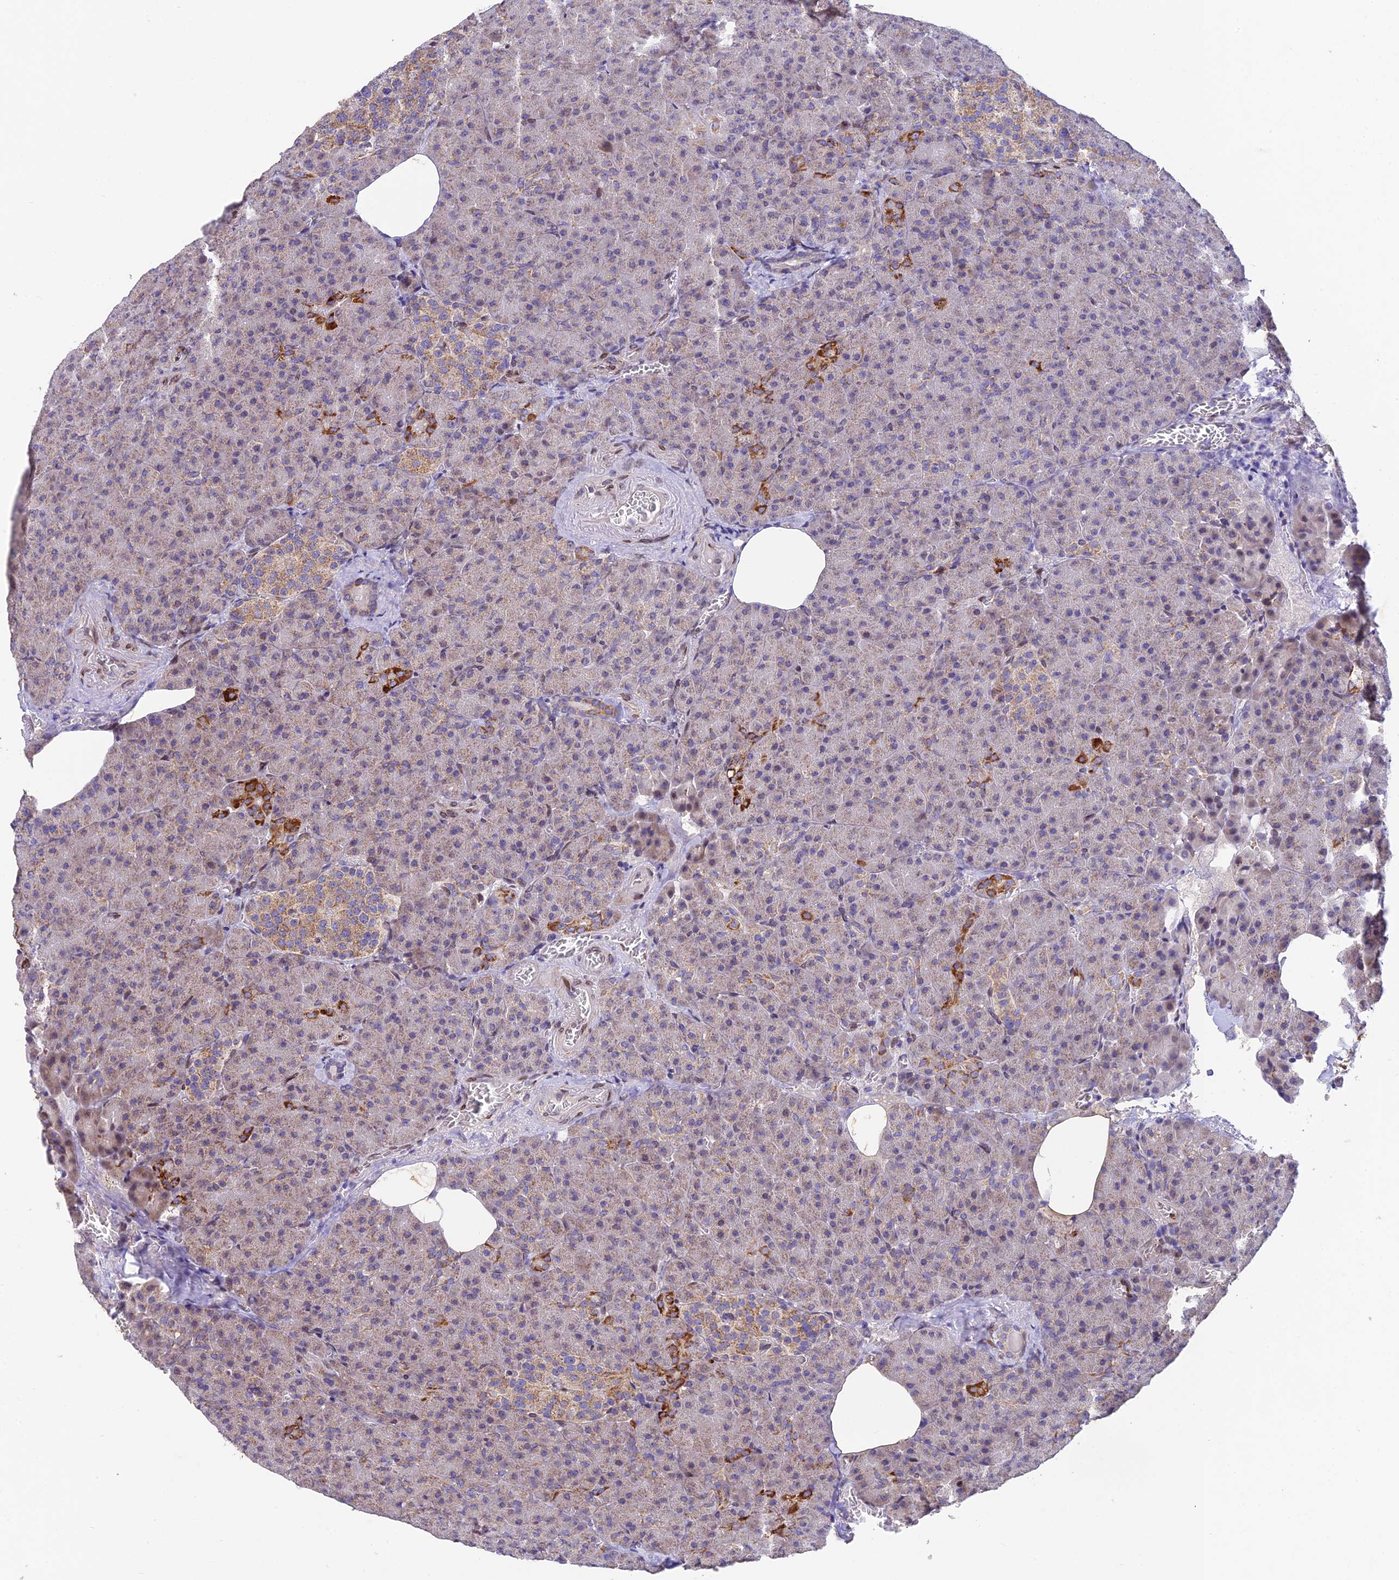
{"staining": {"intensity": "strong", "quantity": "<25%", "location": "cytoplasmic/membranous"}, "tissue": "pancreas", "cell_type": "Exocrine glandular cells", "image_type": "normal", "snomed": [{"axis": "morphology", "description": "Normal tissue, NOS"}, {"axis": "topography", "description": "Pancreas"}], "caption": "This photomicrograph reveals immunohistochemistry staining of benign pancreas, with medium strong cytoplasmic/membranous staining in about <25% of exocrine glandular cells.", "gene": "MGAT2", "patient": {"sex": "female", "age": 74}}